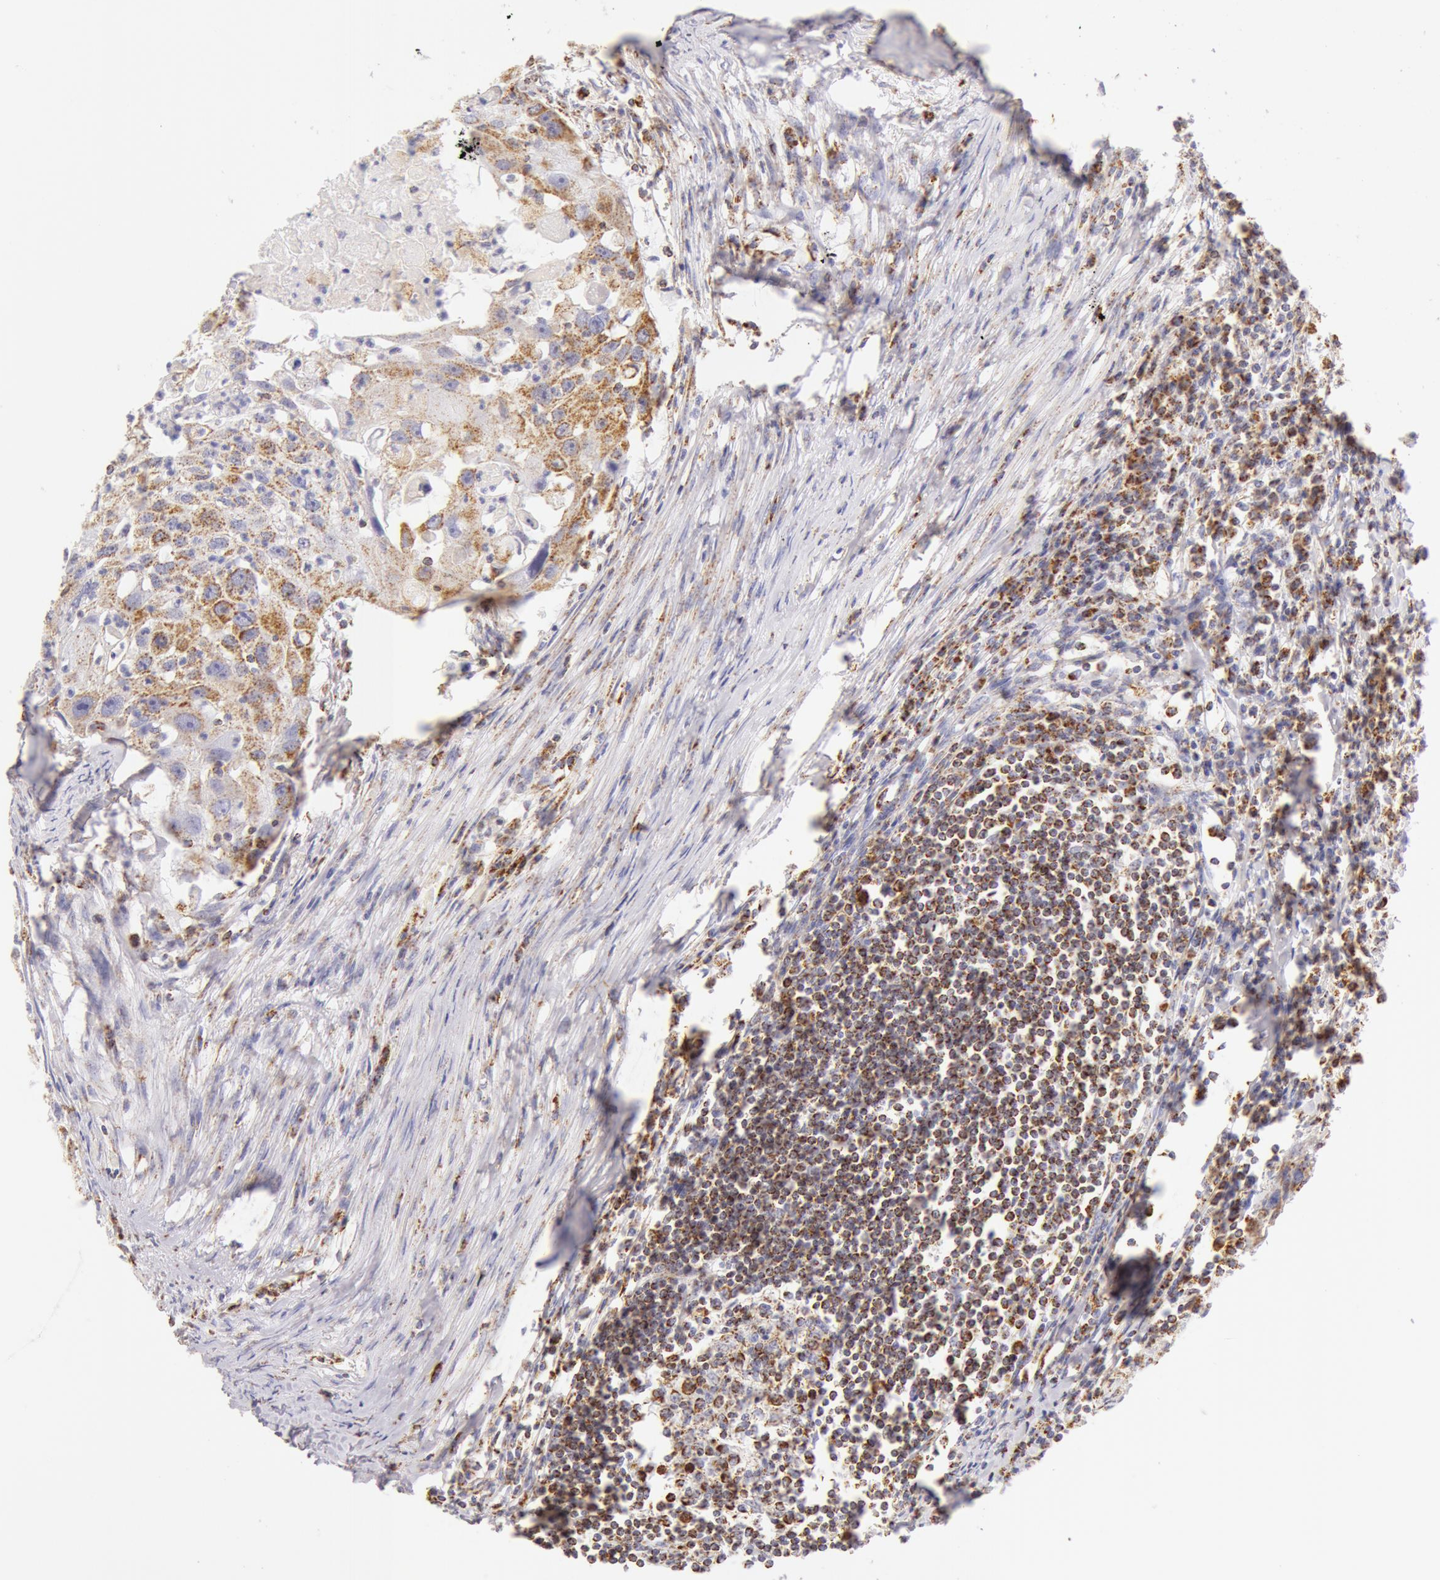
{"staining": {"intensity": "moderate", "quantity": "25%-75%", "location": "cytoplasmic/membranous"}, "tissue": "head and neck cancer", "cell_type": "Tumor cells", "image_type": "cancer", "snomed": [{"axis": "morphology", "description": "Squamous cell carcinoma, NOS"}, {"axis": "topography", "description": "Head-Neck"}], "caption": "Moderate cytoplasmic/membranous expression for a protein is present in about 25%-75% of tumor cells of head and neck cancer using immunohistochemistry.", "gene": "ATP5F1B", "patient": {"sex": "male", "age": 64}}